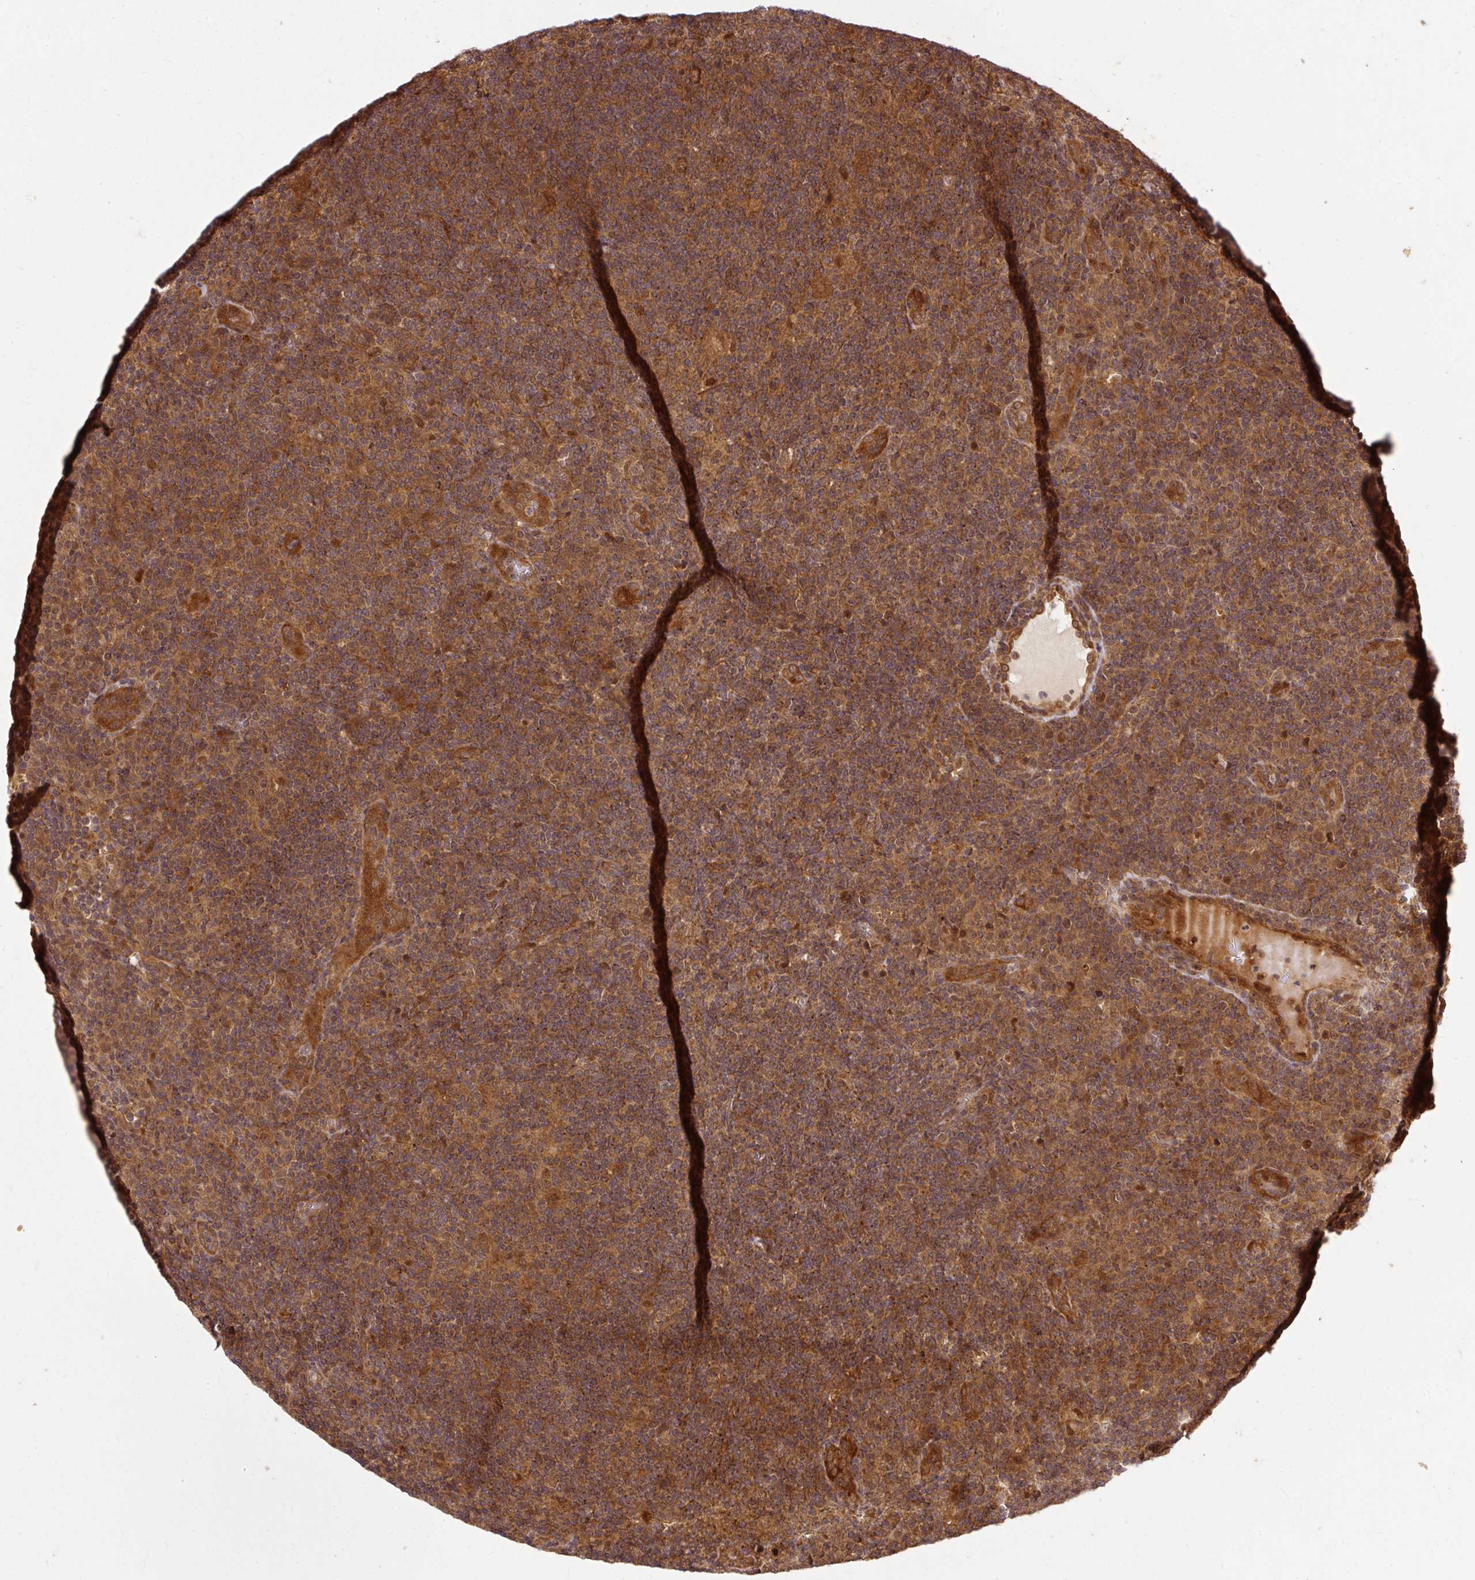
{"staining": {"intensity": "moderate", "quantity": ">75%", "location": "cytoplasmic/membranous"}, "tissue": "lymphoma", "cell_type": "Tumor cells", "image_type": "cancer", "snomed": [{"axis": "morphology", "description": "Hodgkin's disease, NOS"}, {"axis": "topography", "description": "Lymph node"}], "caption": "This is an image of IHC staining of Hodgkin's disease, which shows moderate expression in the cytoplasmic/membranous of tumor cells.", "gene": "PSMD1", "patient": {"sex": "female", "age": 57}}